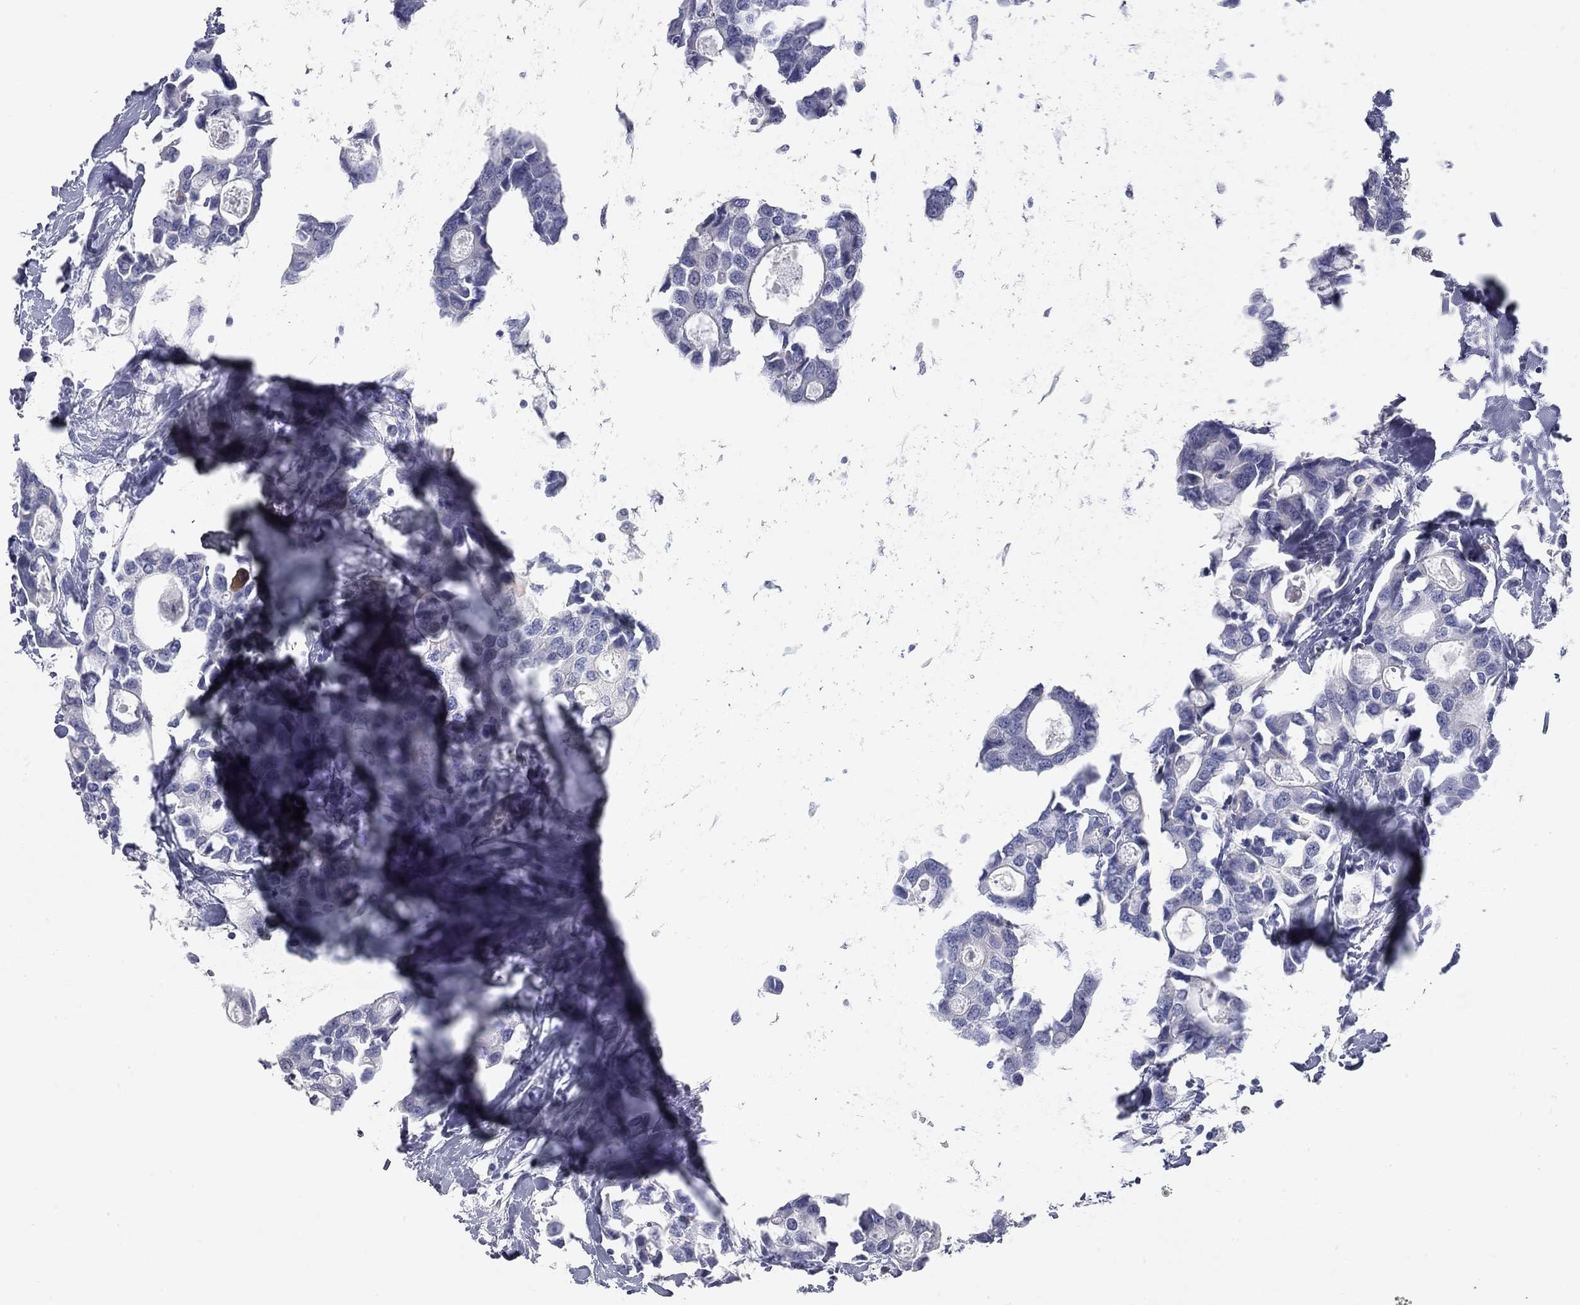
{"staining": {"intensity": "negative", "quantity": "none", "location": "none"}, "tissue": "breast cancer", "cell_type": "Tumor cells", "image_type": "cancer", "snomed": [{"axis": "morphology", "description": "Duct carcinoma"}, {"axis": "topography", "description": "Breast"}], "caption": "Immunohistochemistry (IHC) micrograph of neoplastic tissue: breast invasive ductal carcinoma stained with DAB (3,3'-diaminobenzidine) shows no significant protein expression in tumor cells. (DAB (3,3'-diaminobenzidine) IHC with hematoxylin counter stain).", "gene": "TAC1", "patient": {"sex": "female", "age": 83}}